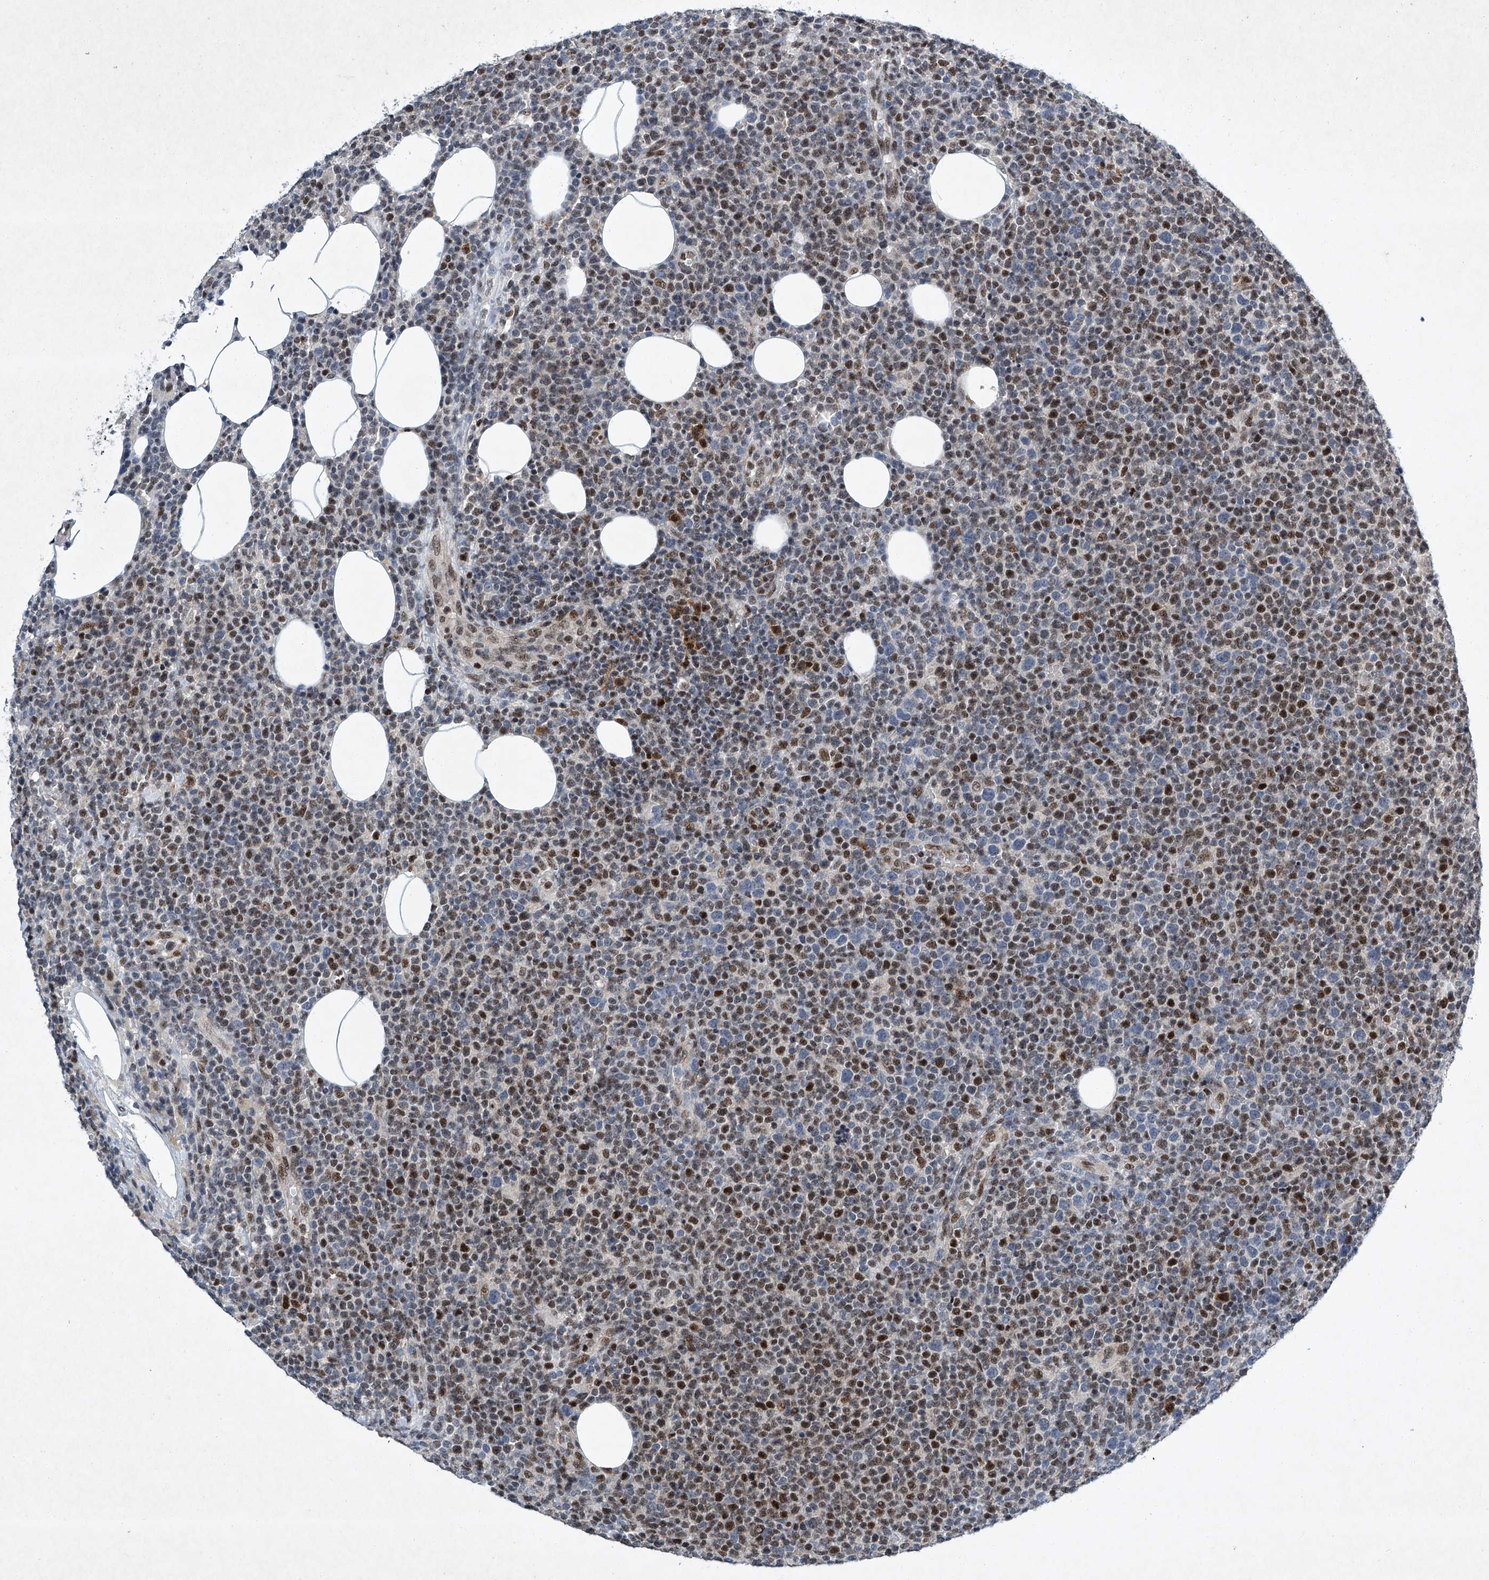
{"staining": {"intensity": "moderate", "quantity": "<25%", "location": "nuclear"}, "tissue": "lymphoma", "cell_type": "Tumor cells", "image_type": "cancer", "snomed": [{"axis": "morphology", "description": "Malignant lymphoma, non-Hodgkin's type, High grade"}, {"axis": "topography", "description": "Lymph node"}], "caption": "A high-resolution micrograph shows IHC staining of malignant lymphoma, non-Hodgkin's type (high-grade), which exhibits moderate nuclear positivity in about <25% of tumor cells.", "gene": "TFDP1", "patient": {"sex": "male", "age": 61}}